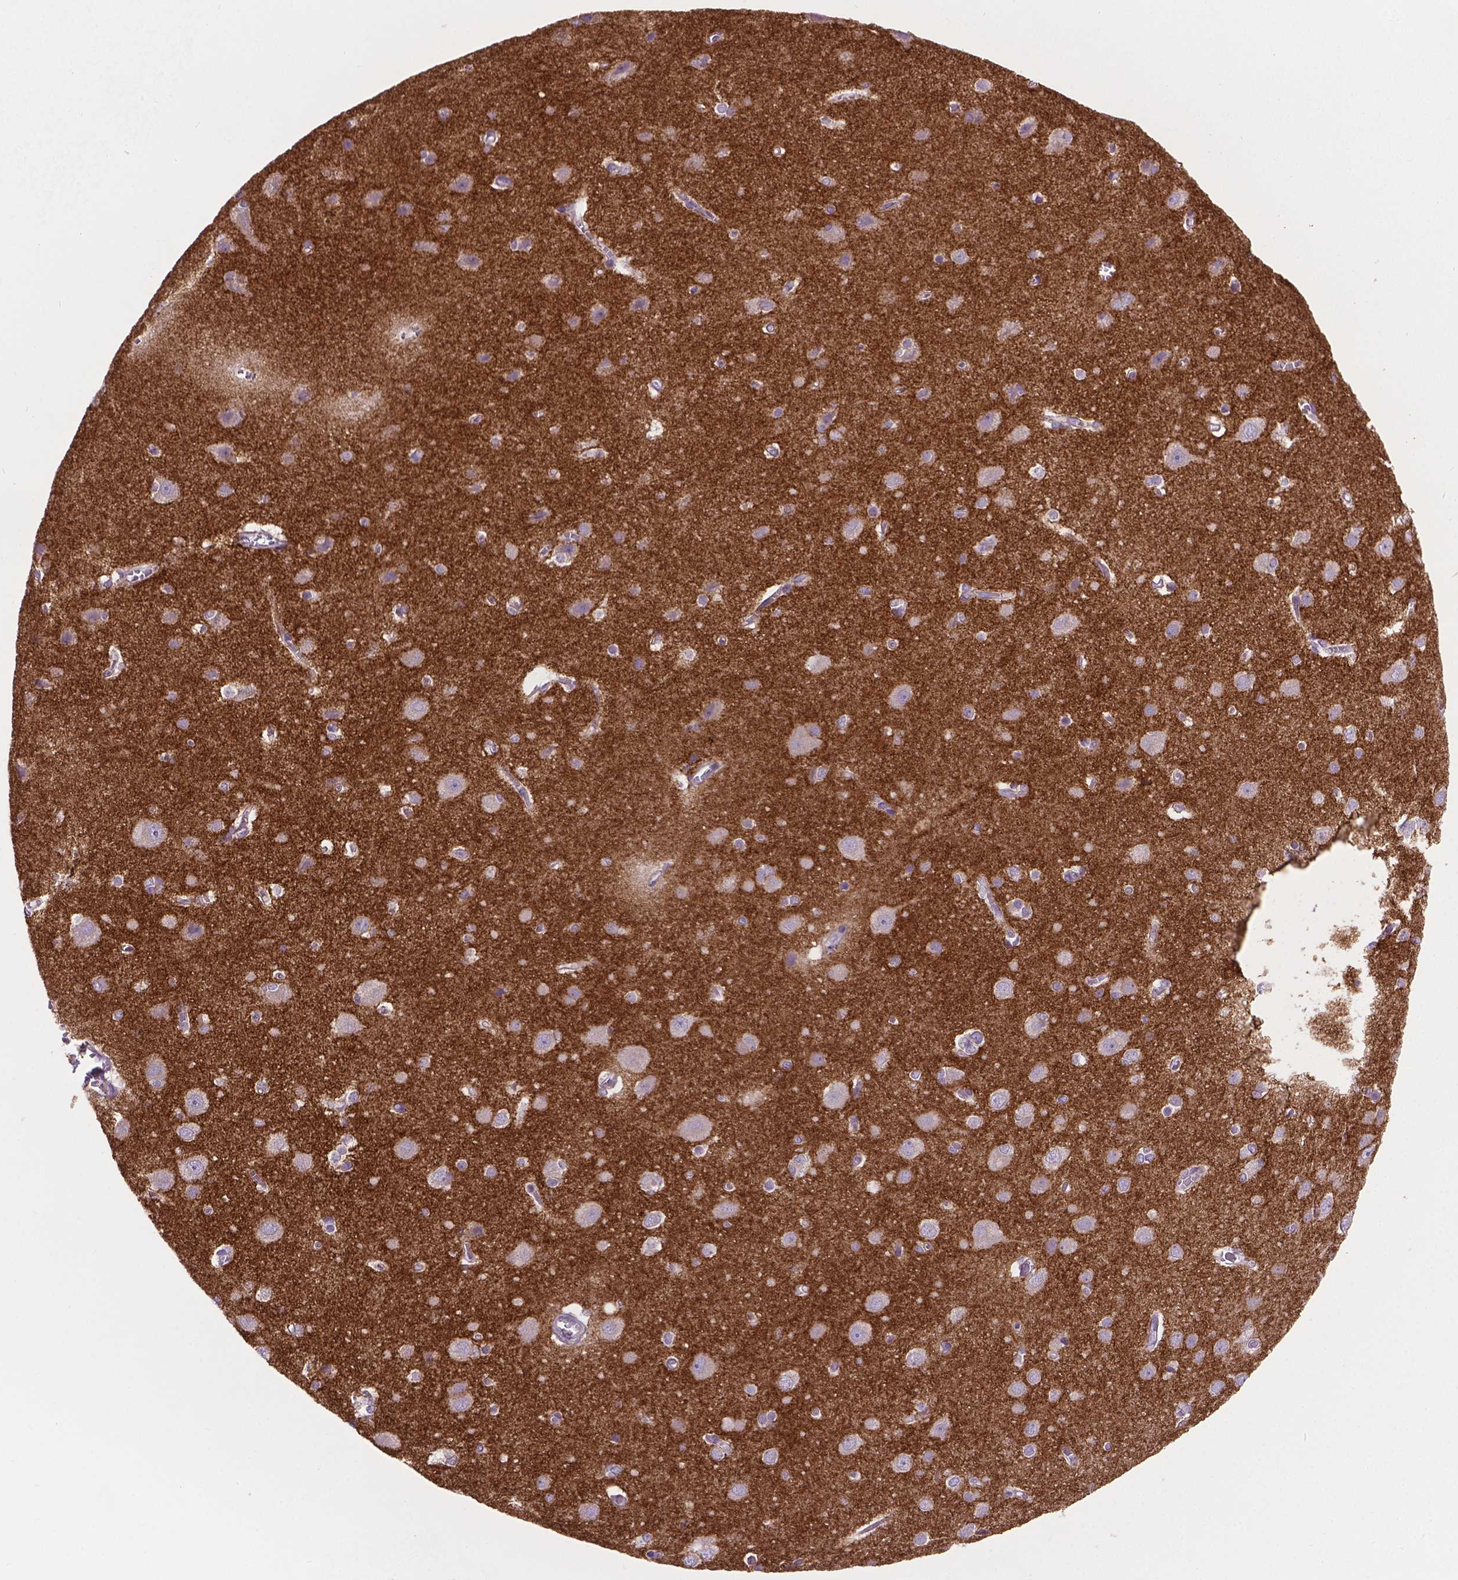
{"staining": {"intensity": "negative", "quantity": "none", "location": "none"}, "tissue": "cerebral cortex", "cell_type": "Endothelial cells", "image_type": "normal", "snomed": [{"axis": "morphology", "description": "Normal tissue, NOS"}, {"axis": "topography", "description": "Cerebral cortex"}], "caption": "A histopathology image of cerebral cortex stained for a protein displays no brown staining in endothelial cells. The staining is performed using DAB brown chromogen with nuclei counter-stained in using hematoxylin.", "gene": "CSPG5", "patient": {"sex": "male", "age": 37}}